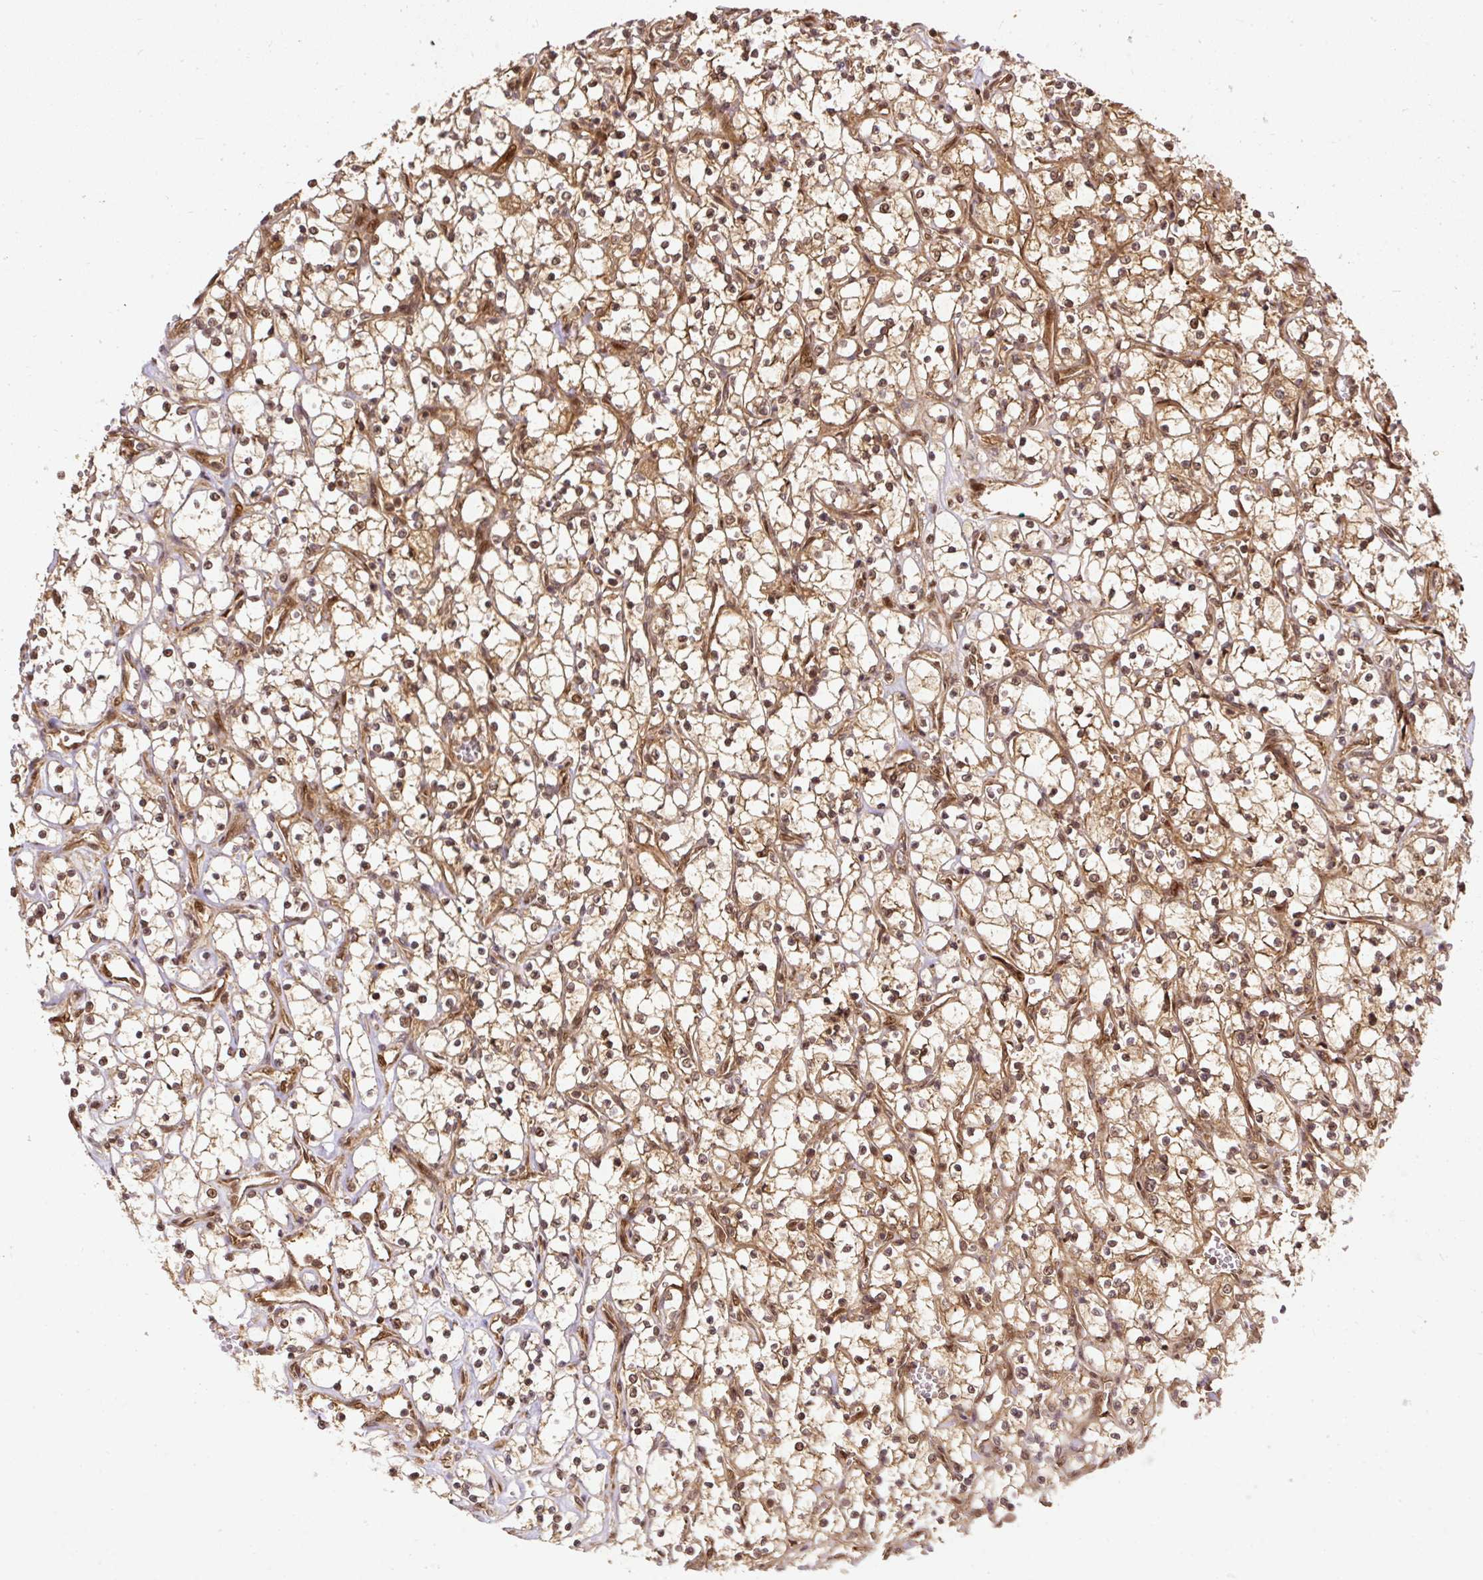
{"staining": {"intensity": "moderate", "quantity": ">75%", "location": "cytoplasmic/membranous,nuclear"}, "tissue": "renal cancer", "cell_type": "Tumor cells", "image_type": "cancer", "snomed": [{"axis": "morphology", "description": "Adenocarcinoma, NOS"}, {"axis": "topography", "description": "Kidney"}], "caption": "Immunohistochemical staining of human renal cancer shows moderate cytoplasmic/membranous and nuclear protein positivity in approximately >75% of tumor cells.", "gene": "PSMD1", "patient": {"sex": "female", "age": 69}}